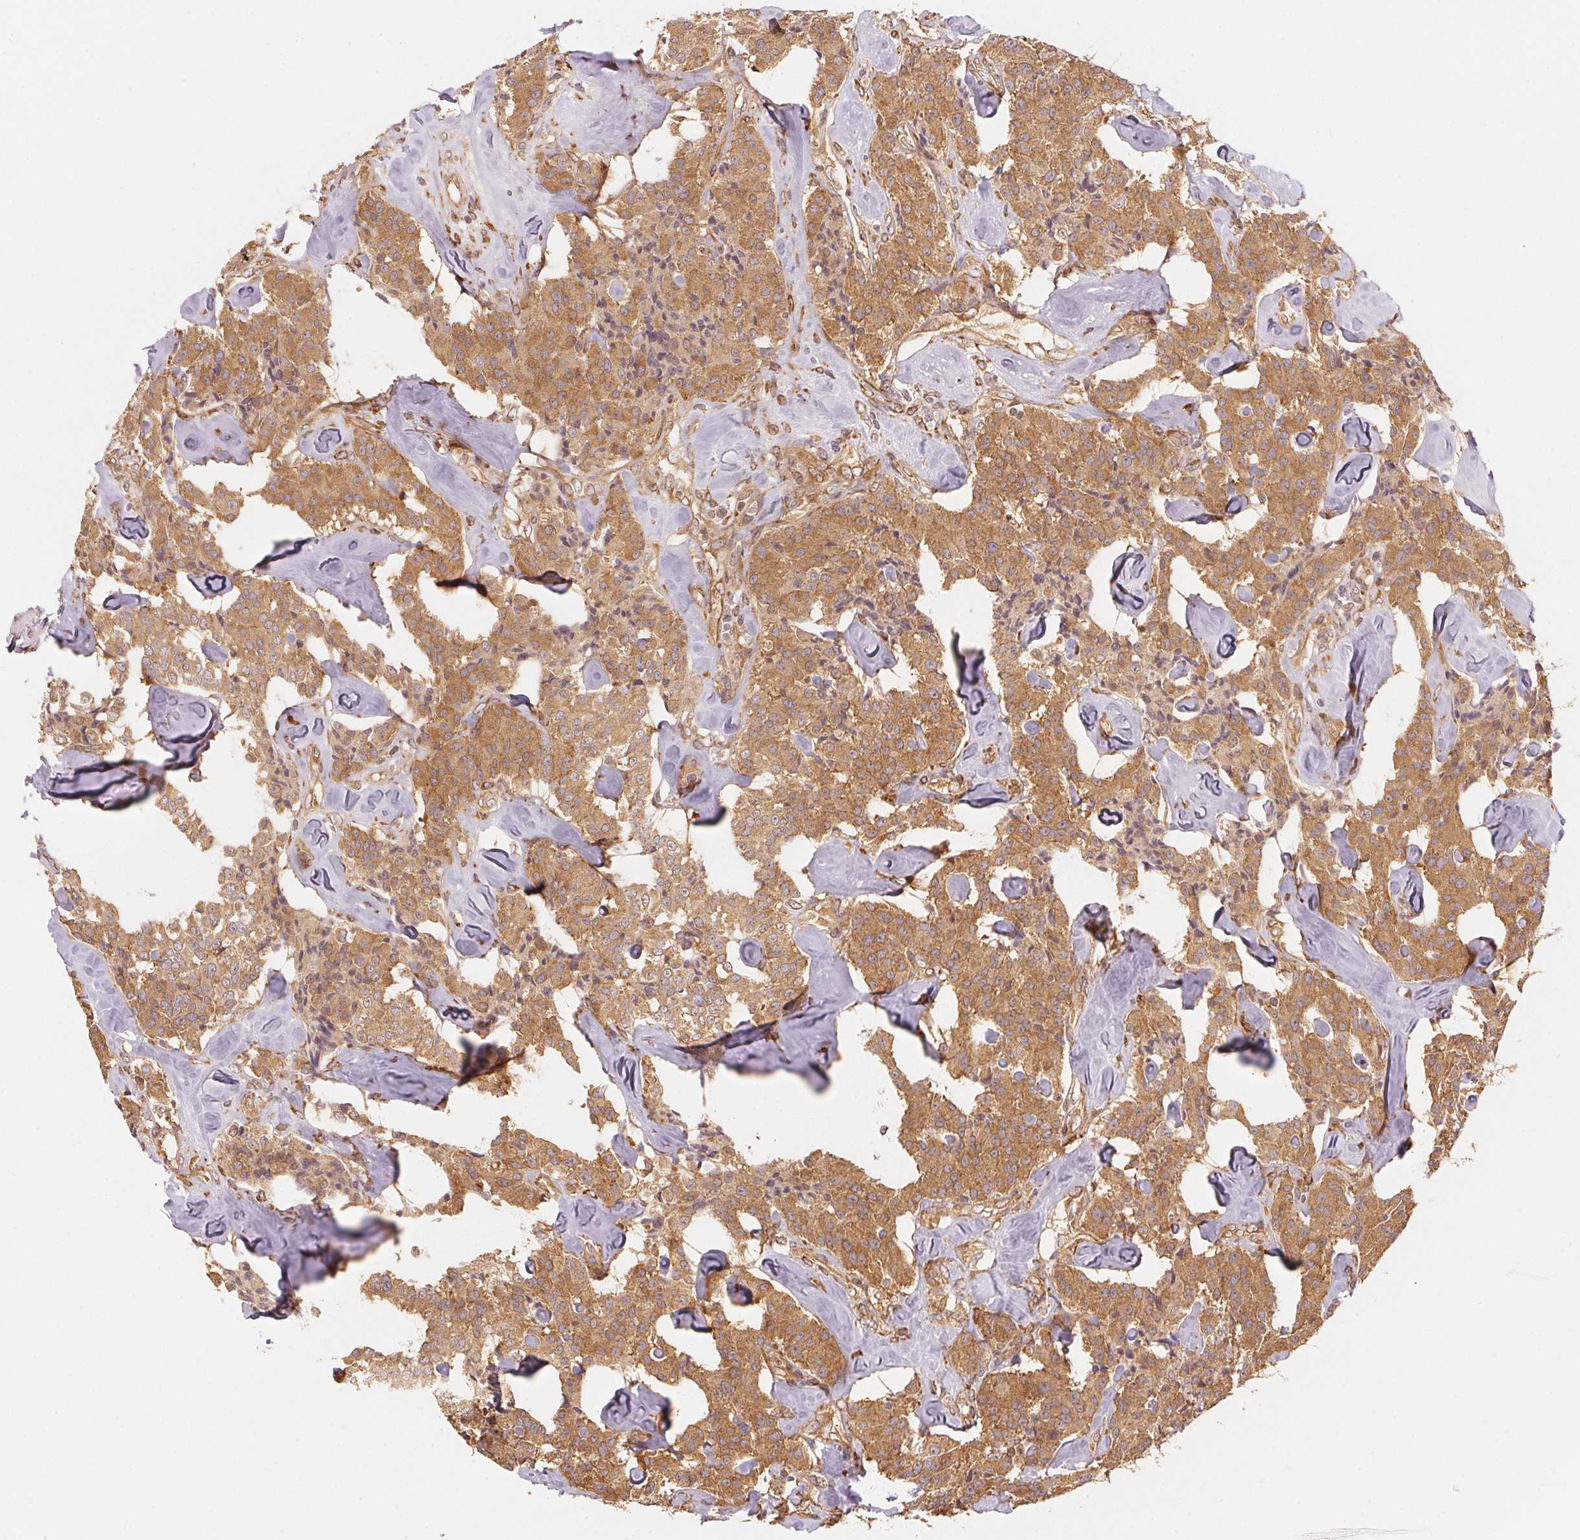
{"staining": {"intensity": "moderate", "quantity": ">75%", "location": "cytoplasmic/membranous"}, "tissue": "carcinoid", "cell_type": "Tumor cells", "image_type": "cancer", "snomed": [{"axis": "morphology", "description": "Carcinoid, malignant, NOS"}, {"axis": "topography", "description": "Pancreas"}], "caption": "Immunohistochemical staining of carcinoid (malignant) demonstrates moderate cytoplasmic/membranous protein positivity in approximately >75% of tumor cells. (DAB = brown stain, brightfield microscopy at high magnification).", "gene": "STRN4", "patient": {"sex": "male", "age": 41}}